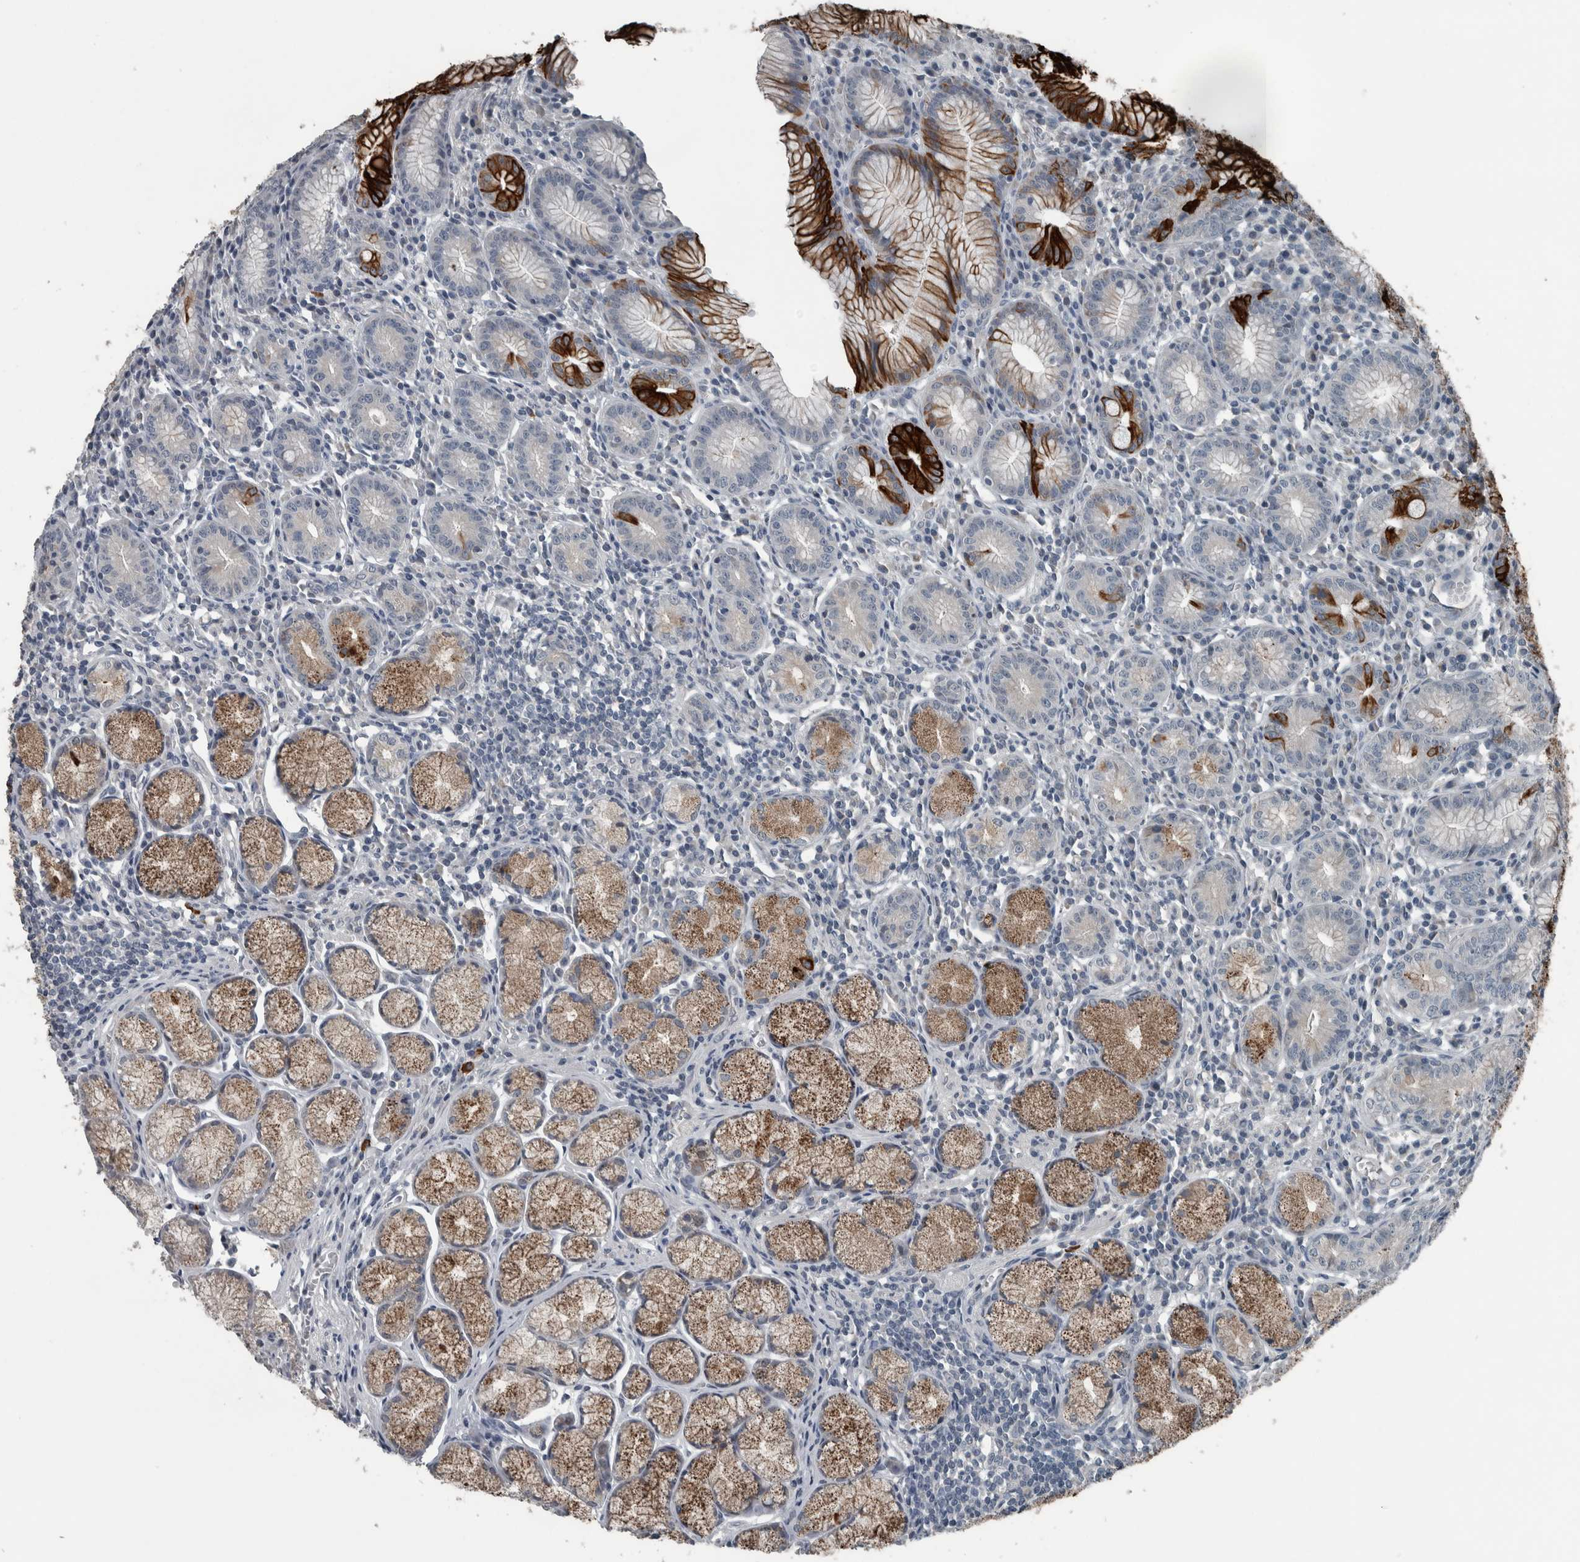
{"staining": {"intensity": "strong", "quantity": "25%-75%", "location": "cytoplasmic/membranous"}, "tissue": "stomach", "cell_type": "Glandular cells", "image_type": "normal", "snomed": [{"axis": "morphology", "description": "Normal tissue, NOS"}, {"axis": "topography", "description": "Stomach"}], "caption": "Immunohistochemistry histopathology image of unremarkable stomach stained for a protein (brown), which reveals high levels of strong cytoplasmic/membranous positivity in about 25%-75% of glandular cells.", "gene": "KRT20", "patient": {"sex": "male", "age": 55}}